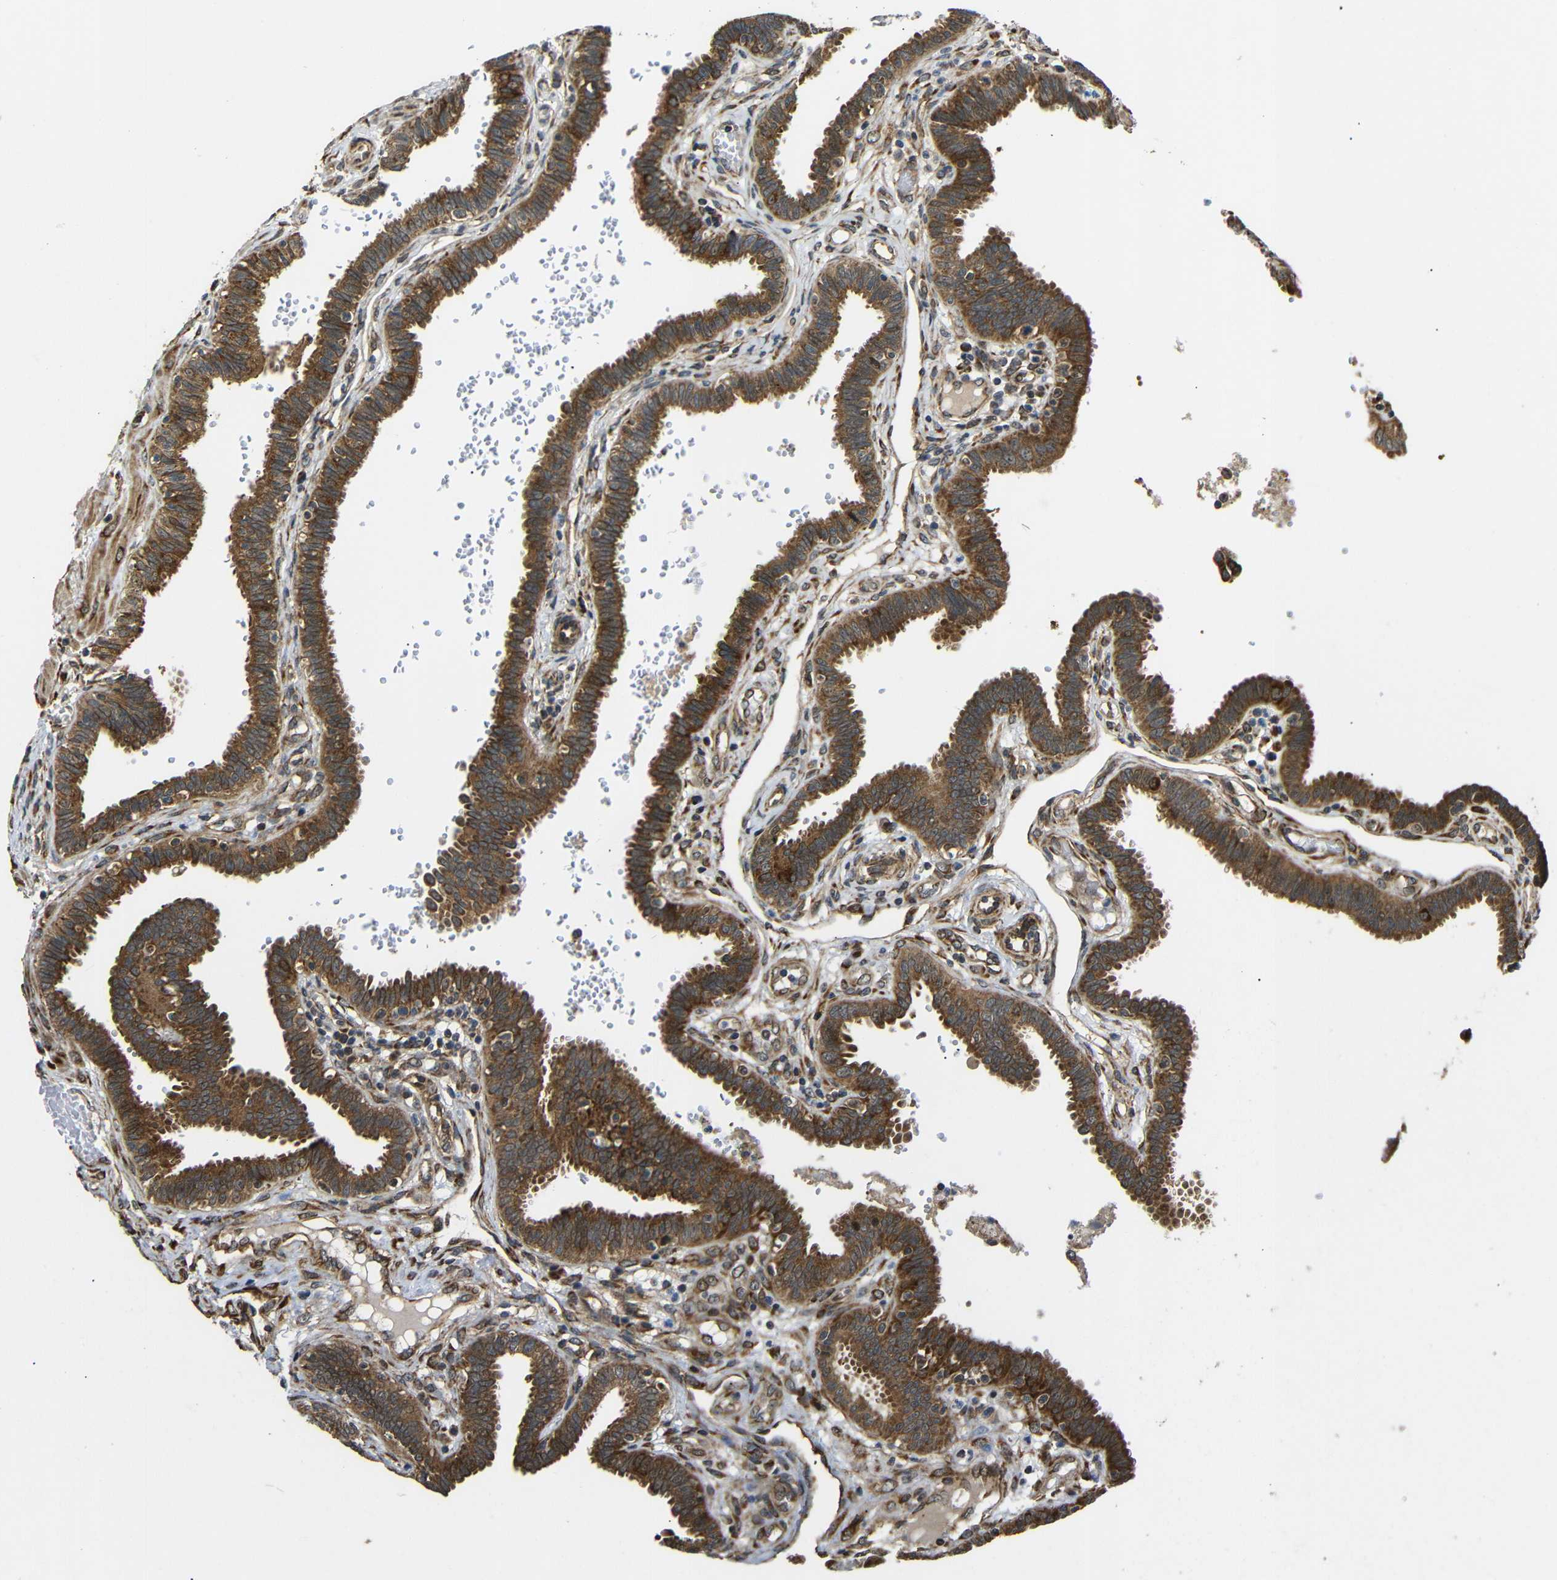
{"staining": {"intensity": "moderate", "quantity": ">75%", "location": "cytoplasmic/membranous"}, "tissue": "fallopian tube", "cell_type": "Glandular cells", "image_type": "normal", "snomed": [{"axis": "morphology", "description": "Normal tissue, NOS"}, {"axis": "topography", "description": "Fallopian tube"}], "caption": "Immunohistochemistry (DAB) staining of normal human fallopian tube exhibits moderate cytoplasmic/membranous protein positivity in approximately >75% of glandular cells. (DAB (3,3'-diaminobenzidine) IHC with brightfield microscopy, high magnification).", "gene": "KANK4", "patient": {"sex": "female", "age": 32}}